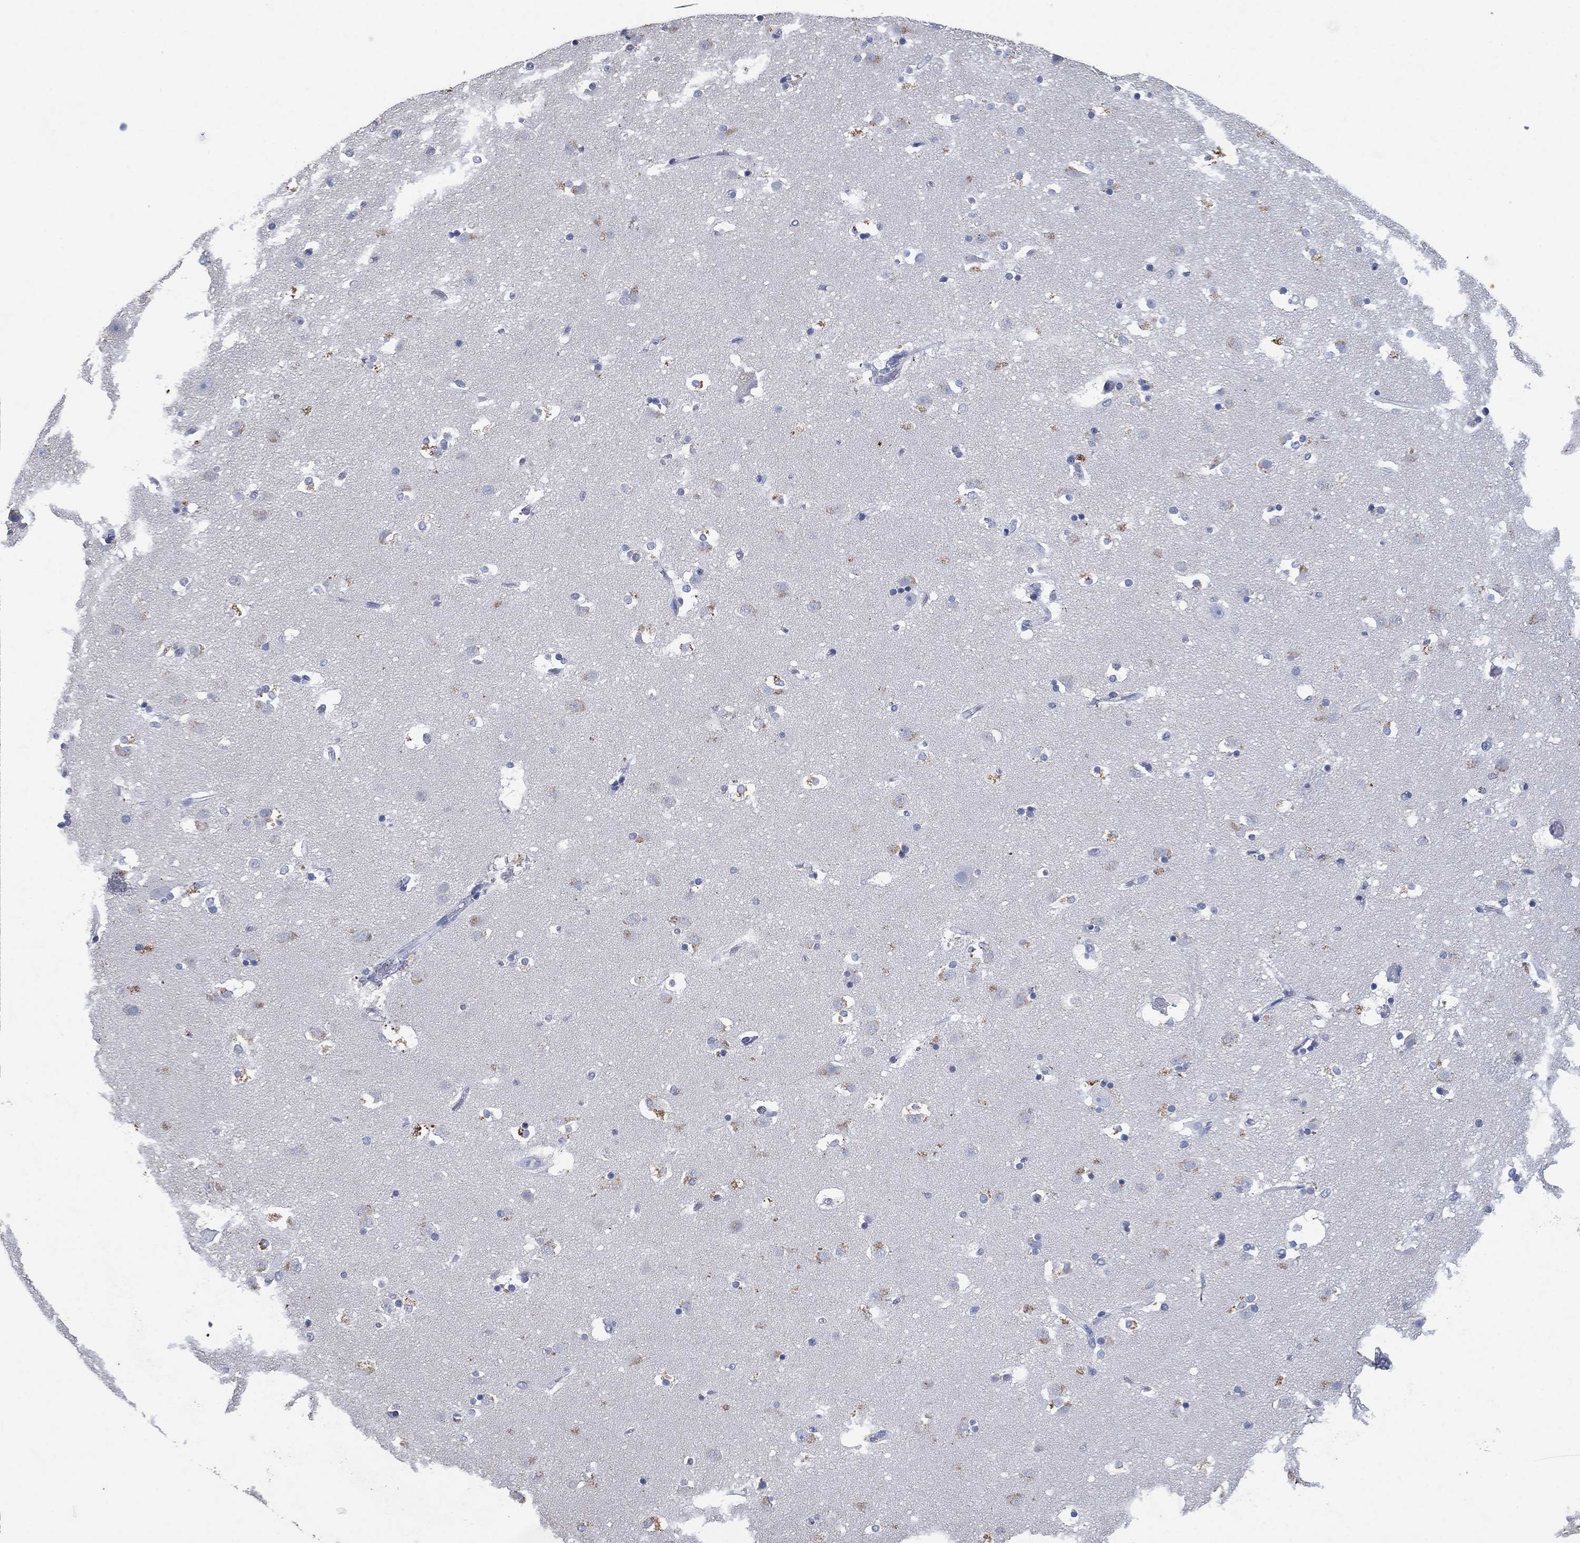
{"staining": {"intensity": "negative", "quantity": "none", "location": "none"}, "tissue": "caudate", "cell_type": "Glial cells", "image_type": "normal", "snomed": [{"axis": "morphology", "description": "Normal tissue, NOS"}, {"axis": "topography", "description": "Lateral ventricle wall"}], "caption": "DAB immunohistochemical staining of benign human caudate shows no significant staining in glial cells.", "gene": "FSCN2", "patient": {"sex": "male", "age": 51}}